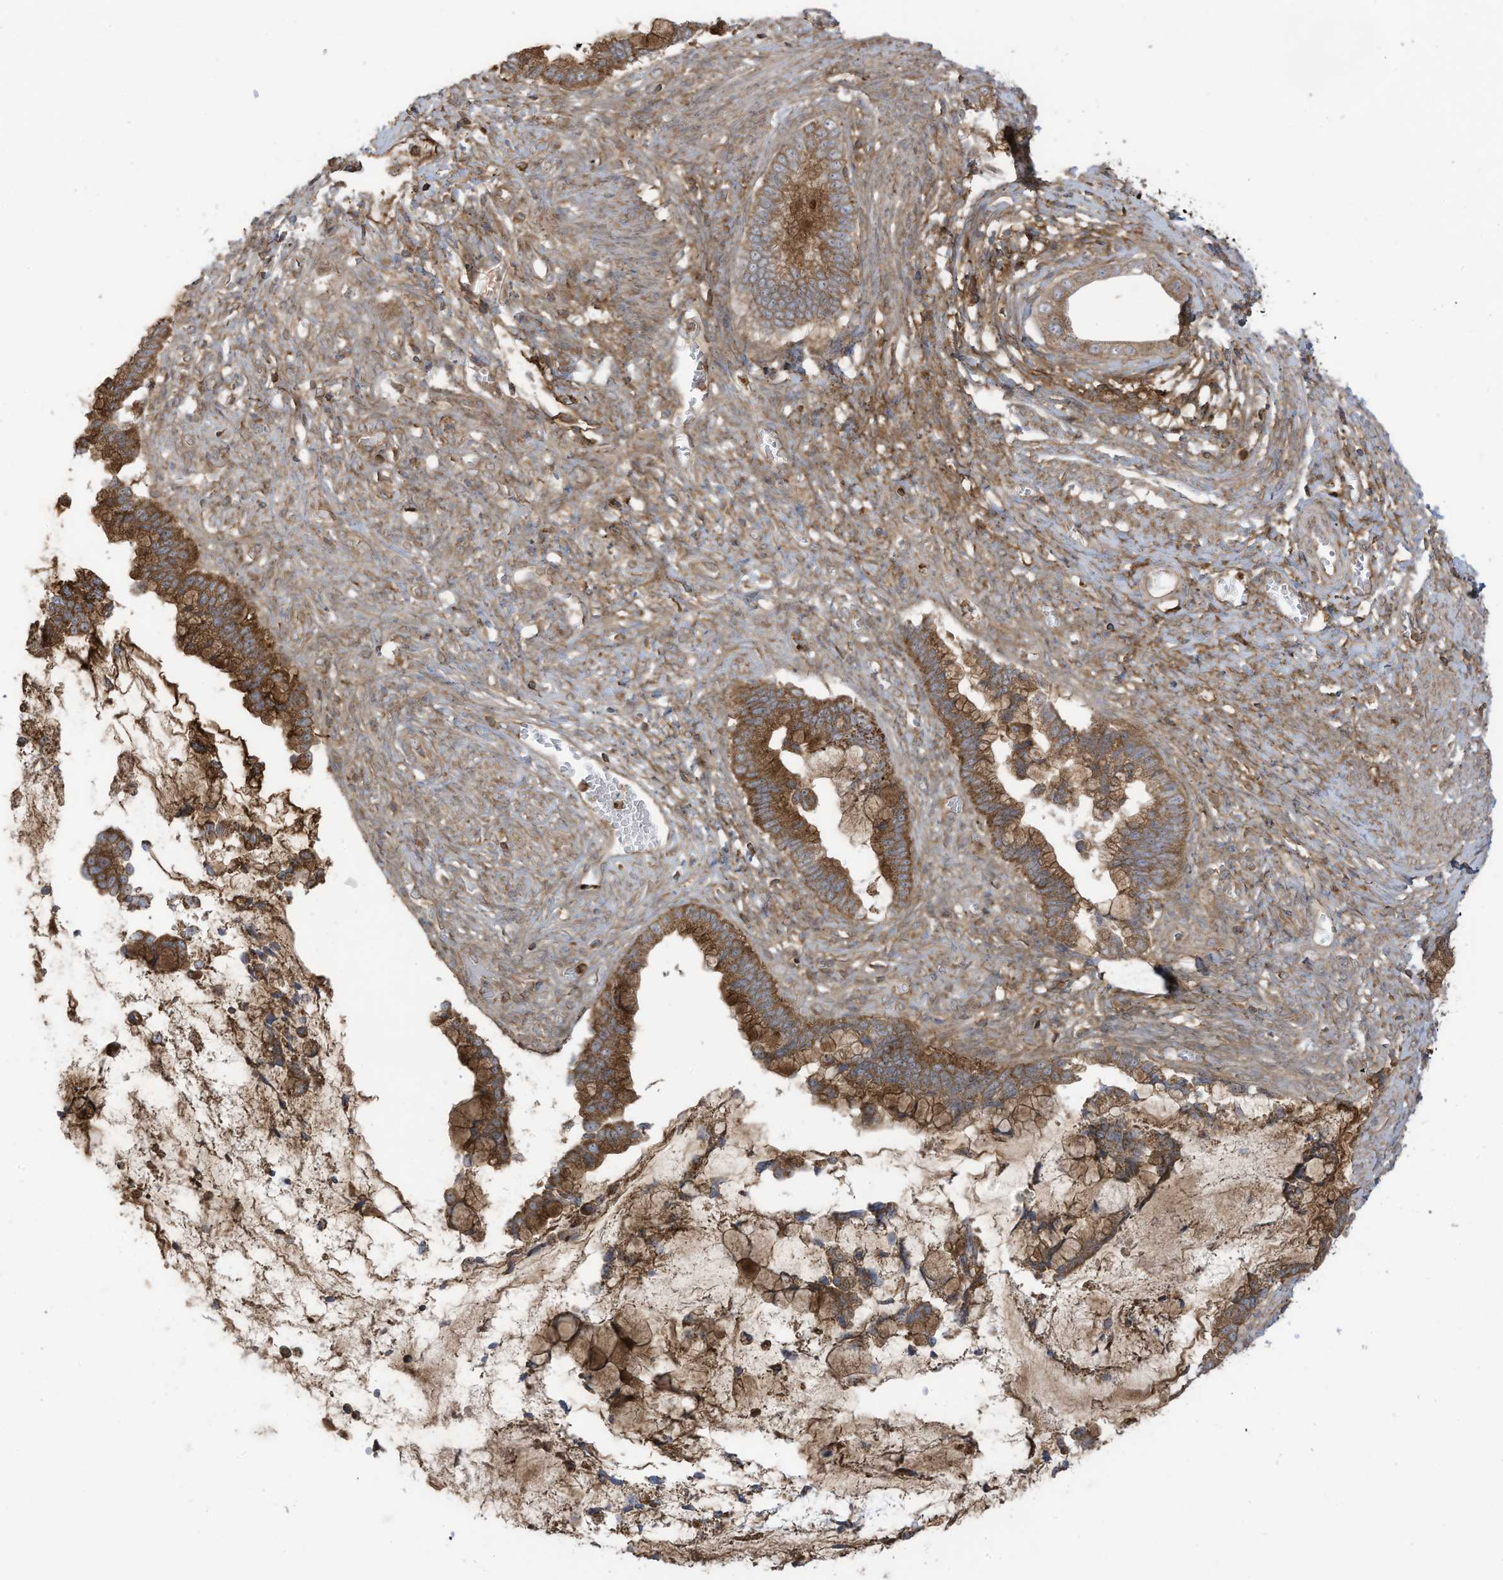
{"staining": {"intensity": "strong", "quantity": ">75%", "location": "cytoplasmic/membranous"}, "tissue": "cervical cancer", "cell_type": "Tumor cells", "image_type": "cancer", "snomed": [{"axis": "morphology", "description": "Adenocarcinoma, NOS"}, {"axis": "topography", "description": "Cervix"}], "caption": "IHC image of neoplastic tissue: adenocarcinoma (cervical) stained using IHC displays high levels of strong protein expression localized specifically in the cytoplasmic/membranous of tumor cells, appearing as a cytoplasmic/membranous brown color.", "gene": "REPS1", "patient": {"sex": "female", "age": 44}}